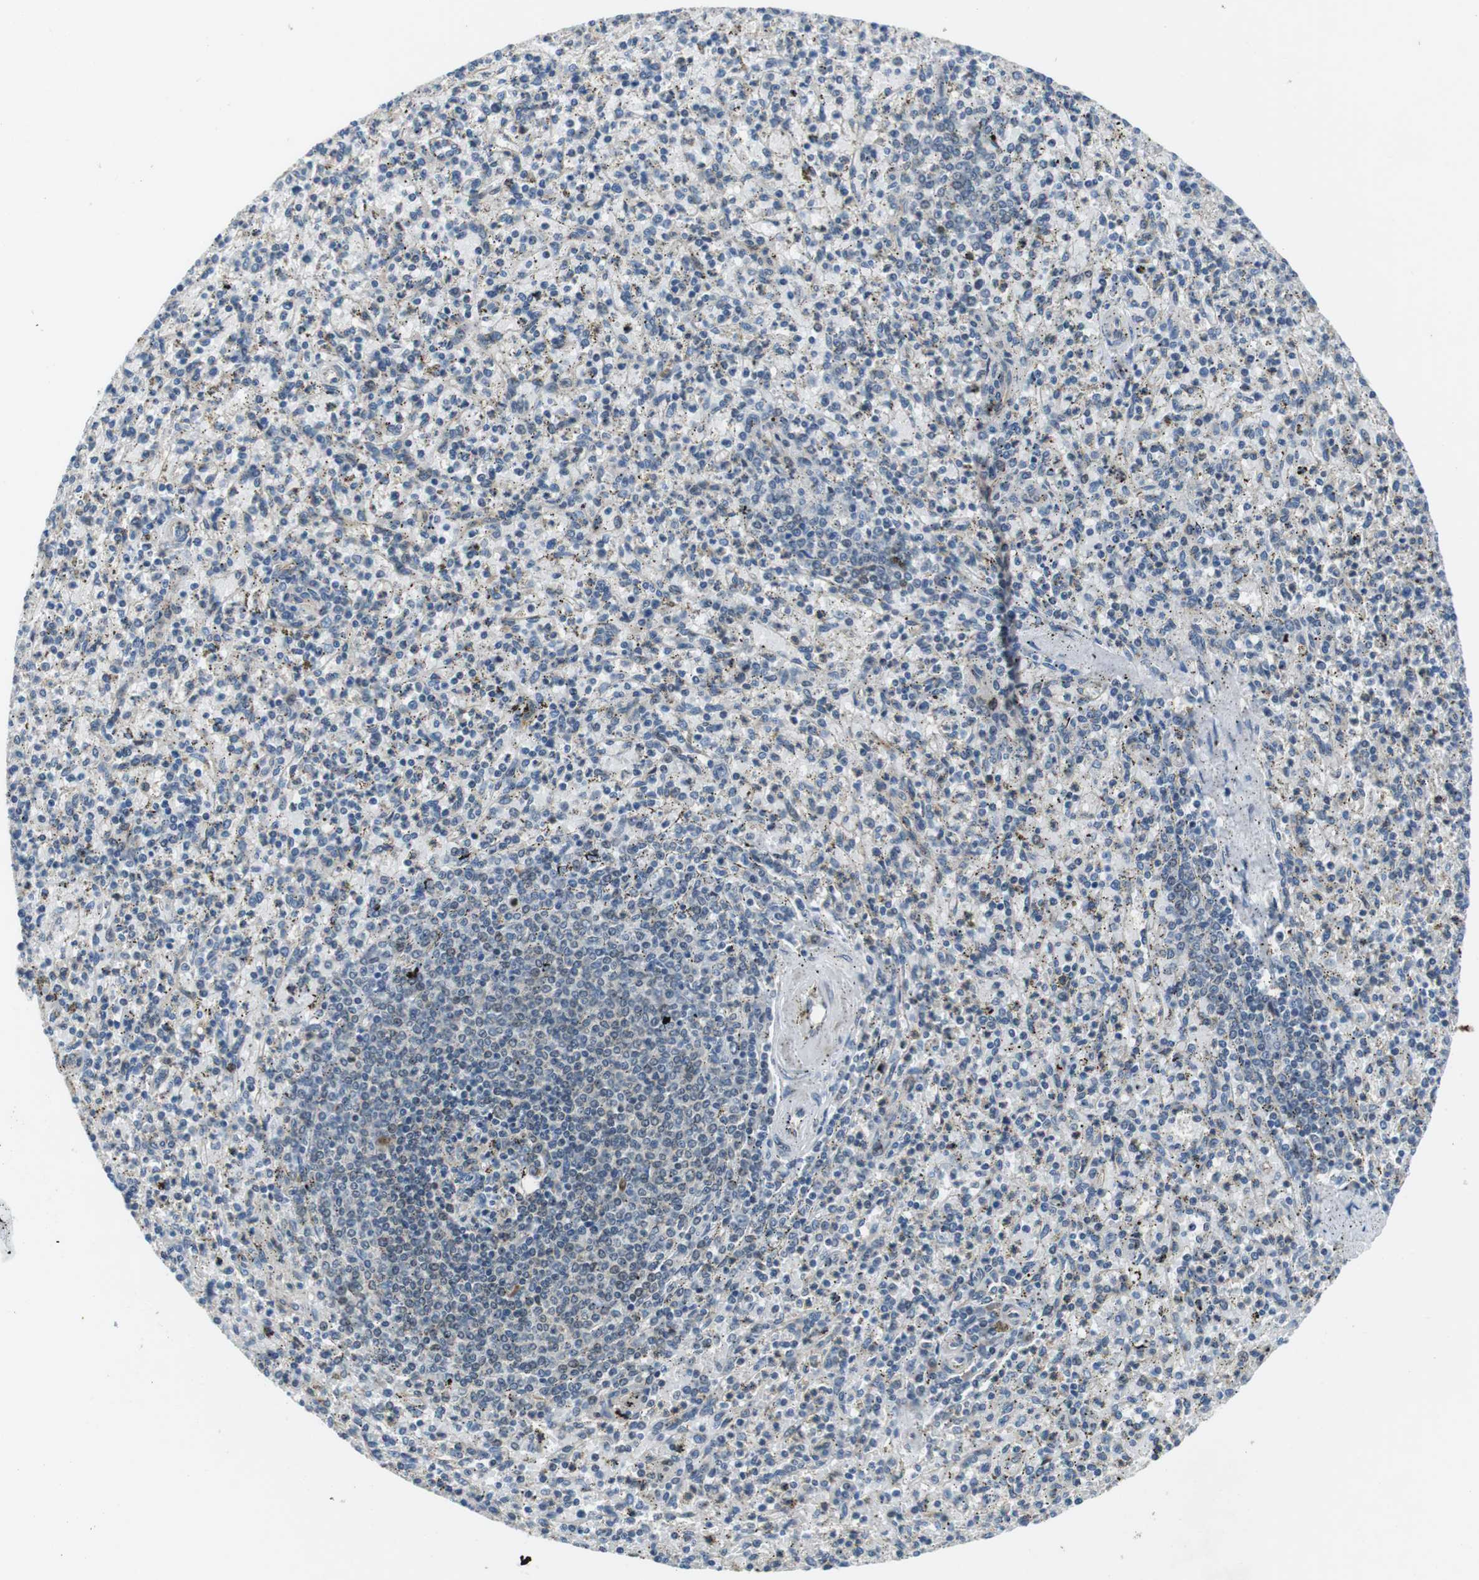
{"staining": {"intensity": "negative", "quantity": "none", "location": "none"}, "tissue": "spleen", "cell_type": "Cells in red pulp", "image_type": "normal", "snomed": [{"axis": "morphology", "description": "Normal tissue, NOS"}, {"axis": "topography", "description": "Spleen"}], "caption": "DAB (3,3'-diaminobenzidine) immunohistochemical staining of normal human spleen displays no significant staining in cells in red pulp. (DAB immunohistochemistry with hematoxylin counter stain).", "gene": "PALD1", "patient": {"sex": "male", "age": 72}}